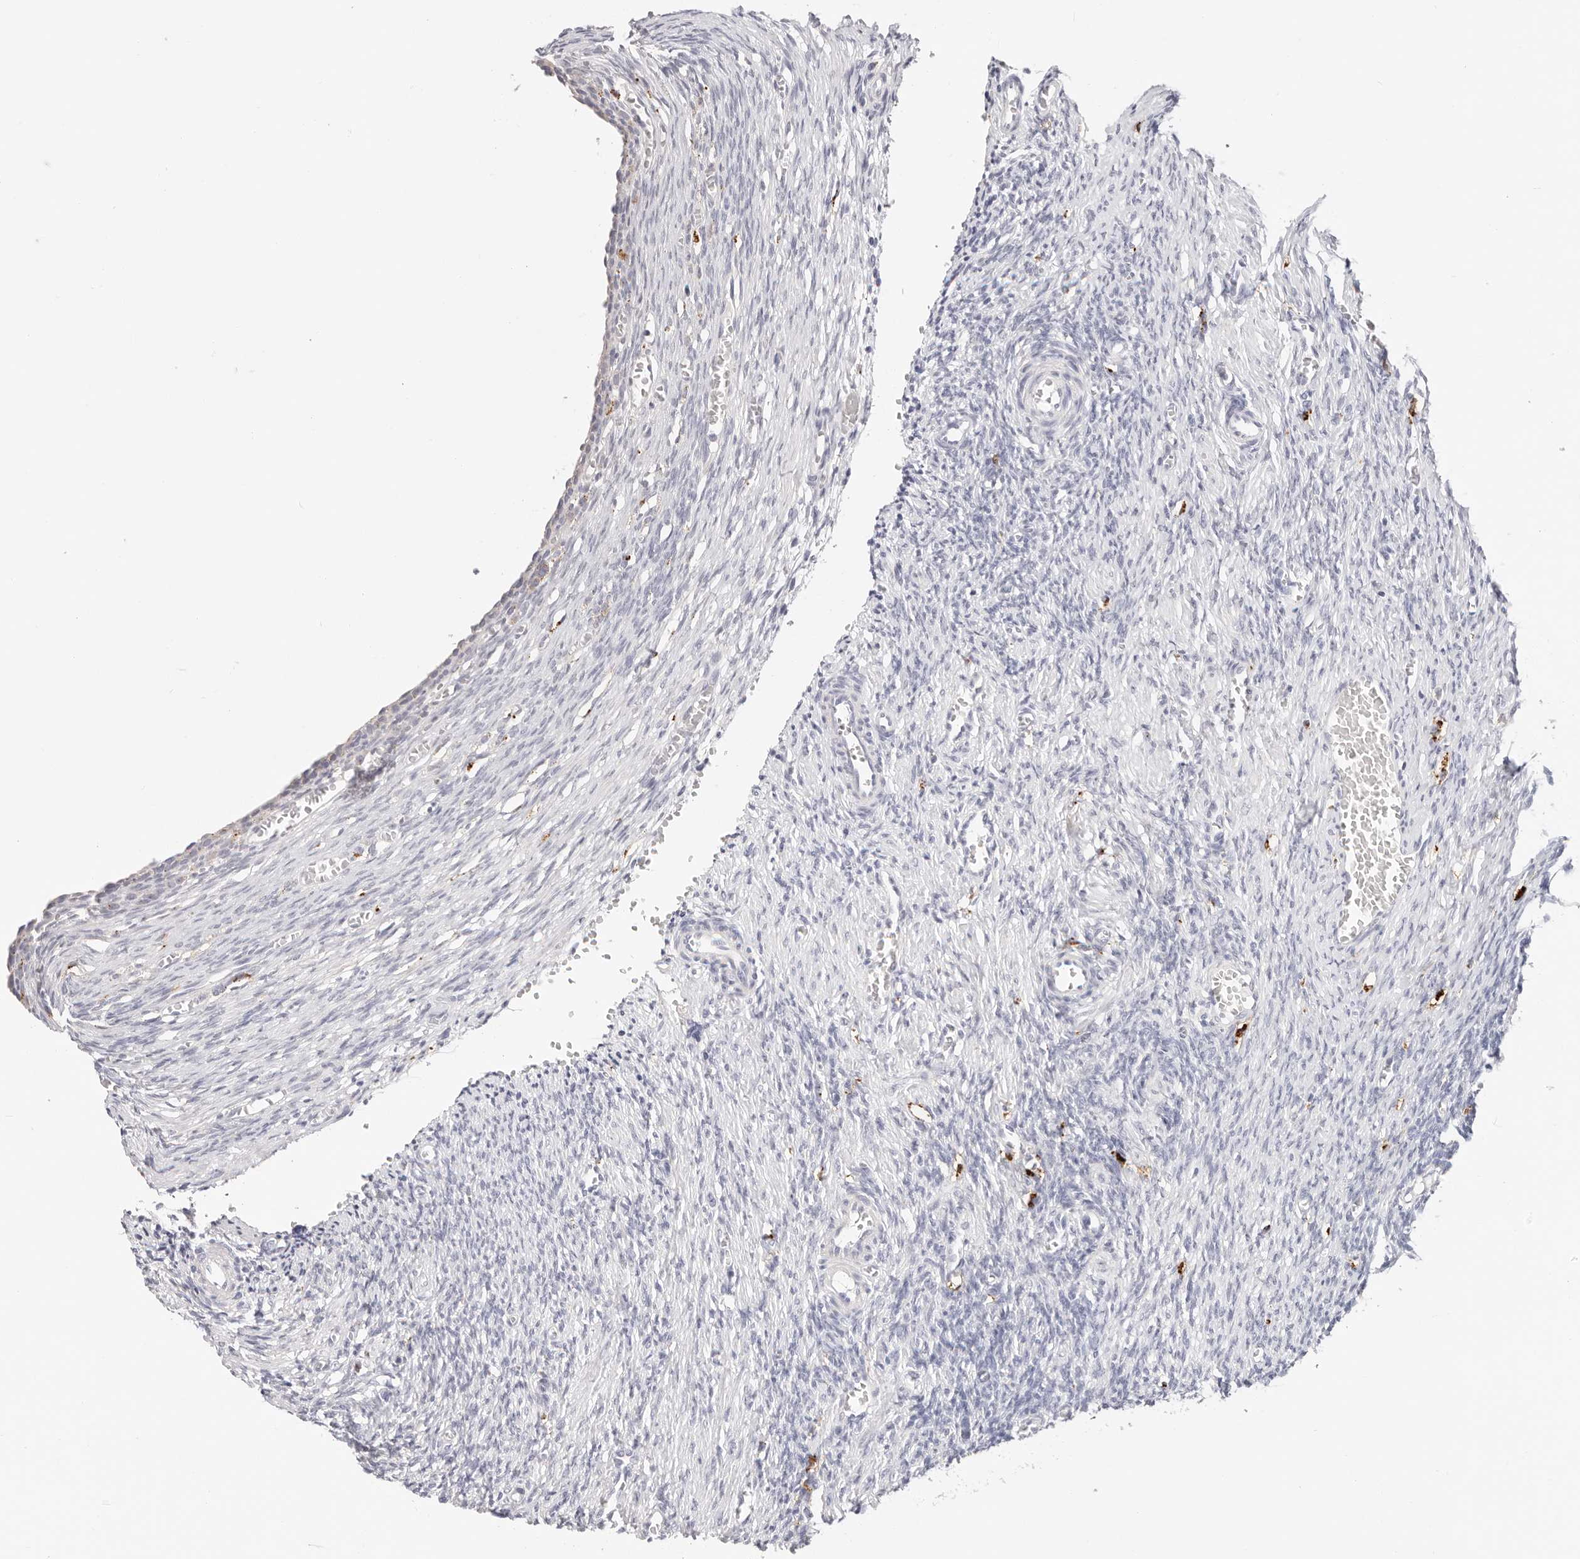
{"staining": {"intensity": "negative", "quantity": "none", "location": "none"}, "tissue": "ovary", "cell_type": "Follicle cells", "image_type": "normal", "snomed": [{"axis": "morphology", "description": "Normal tissue, NOS"}, {"axis": "topography", "description": "Ovary"}], "caption": "This histopathology image is of benign ovary stained with immunohistochemistry (IHC) to label a protein in brown with the nuclei are counter-stained blue. There is no expression in follicle cells. Nuclei are stained in blue.", "gene": "STKLD1", "patient": {"sex": "female", "age": 27}}